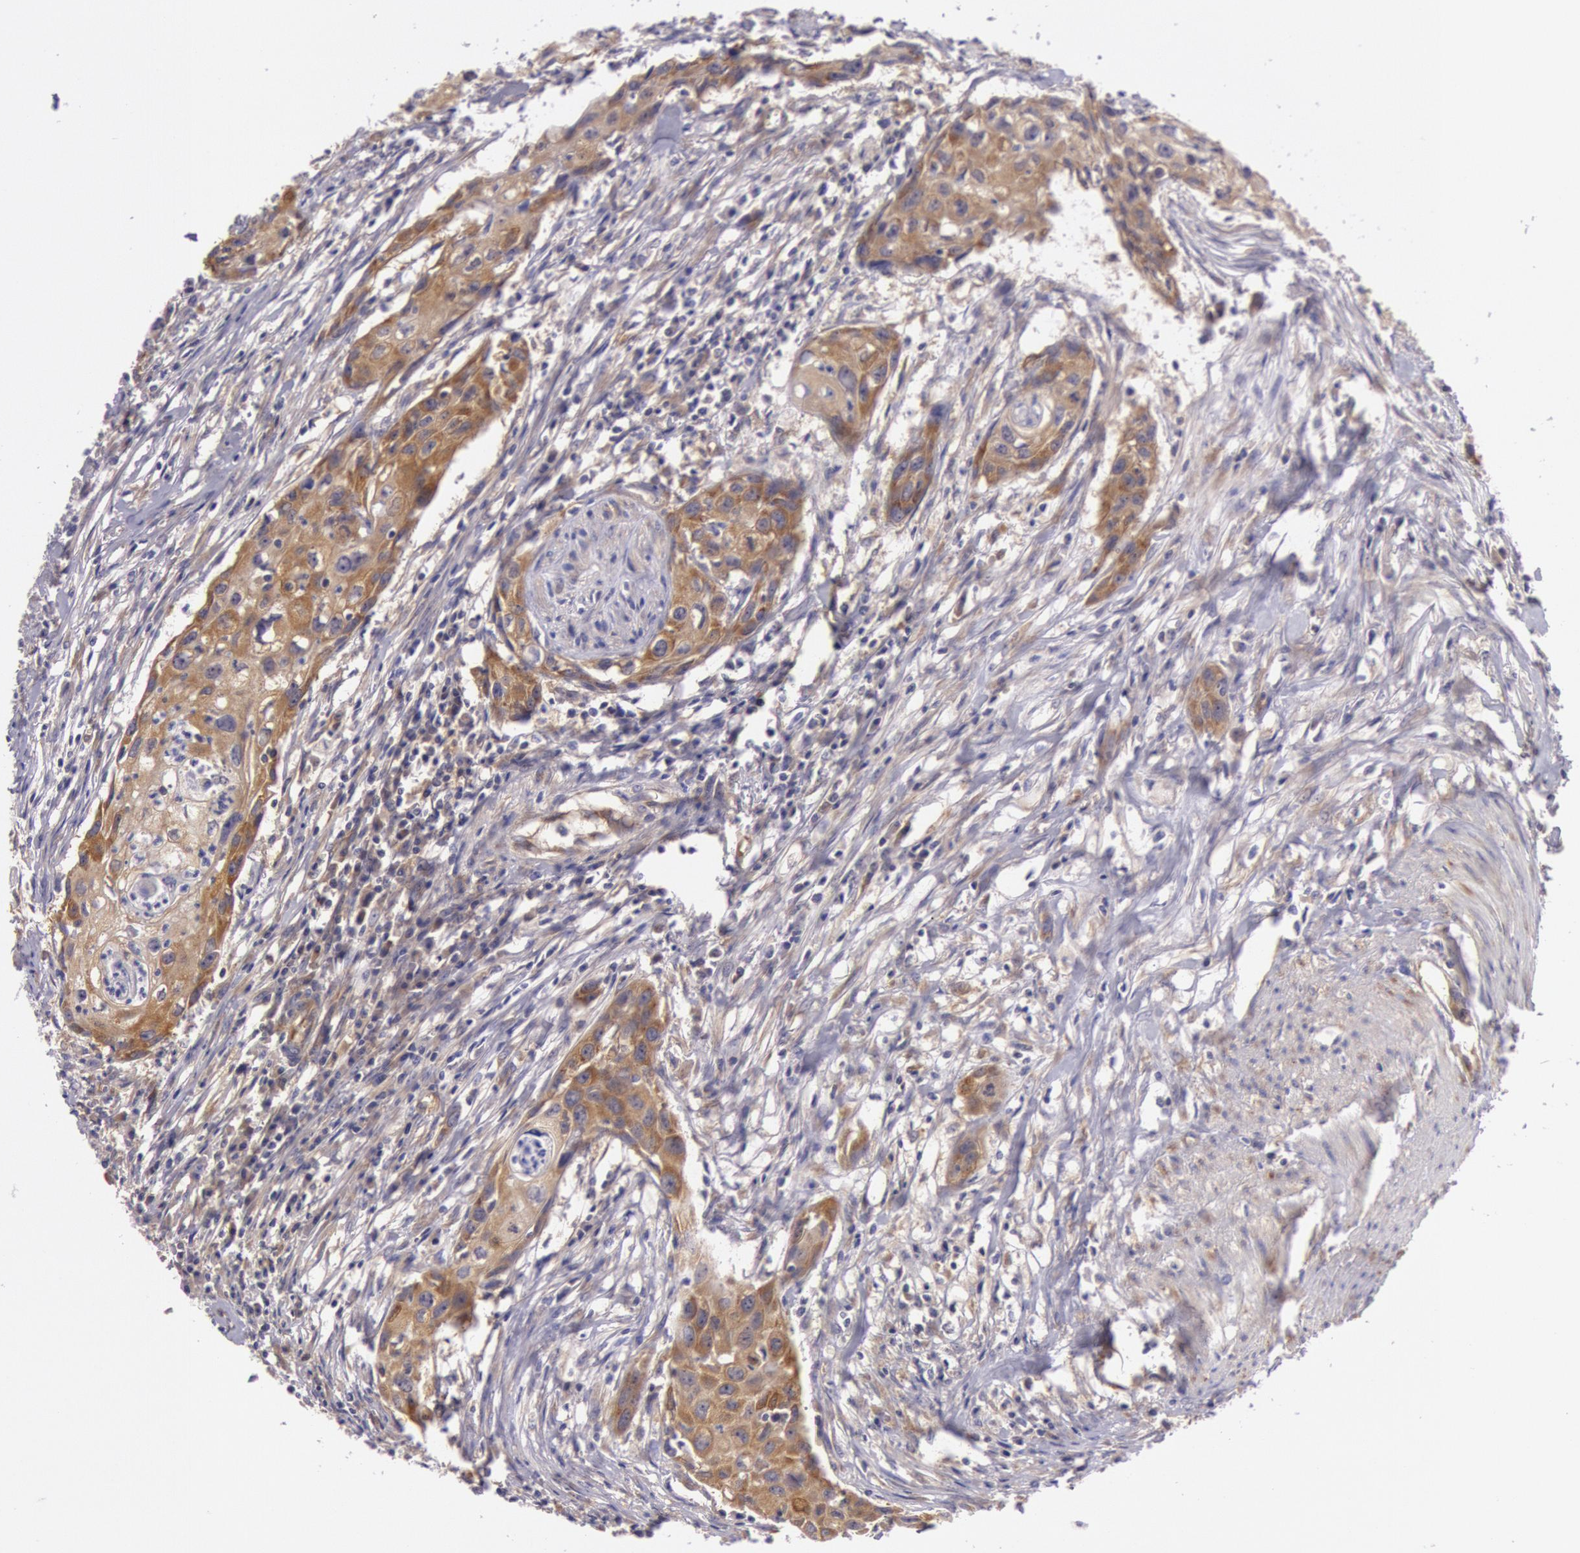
{"staining": {"intensity": "moderate", "quantity": ">75%", "location": "cytoplasmic/membranous"}, "tissue": "urothelial cancer", "cell_type": "Tumor cells", "image_type": "cancer", "snomed": [{"axis": "morphology", "description": "Urothelial carcinoma, High grade"}, {"axis": "topography", "description": "Urinary bladder"}], "caption": "Immunohistochemistry (DAB (3,3'-diaminobenzidine)) staining of human high-grade urothelial carcinoma reveals moderate cytoplasmic/membranous protein expression in about >75% of tumor cells.", "gene": "CHUK", "patient": {"sex": "male", "age": 54}}